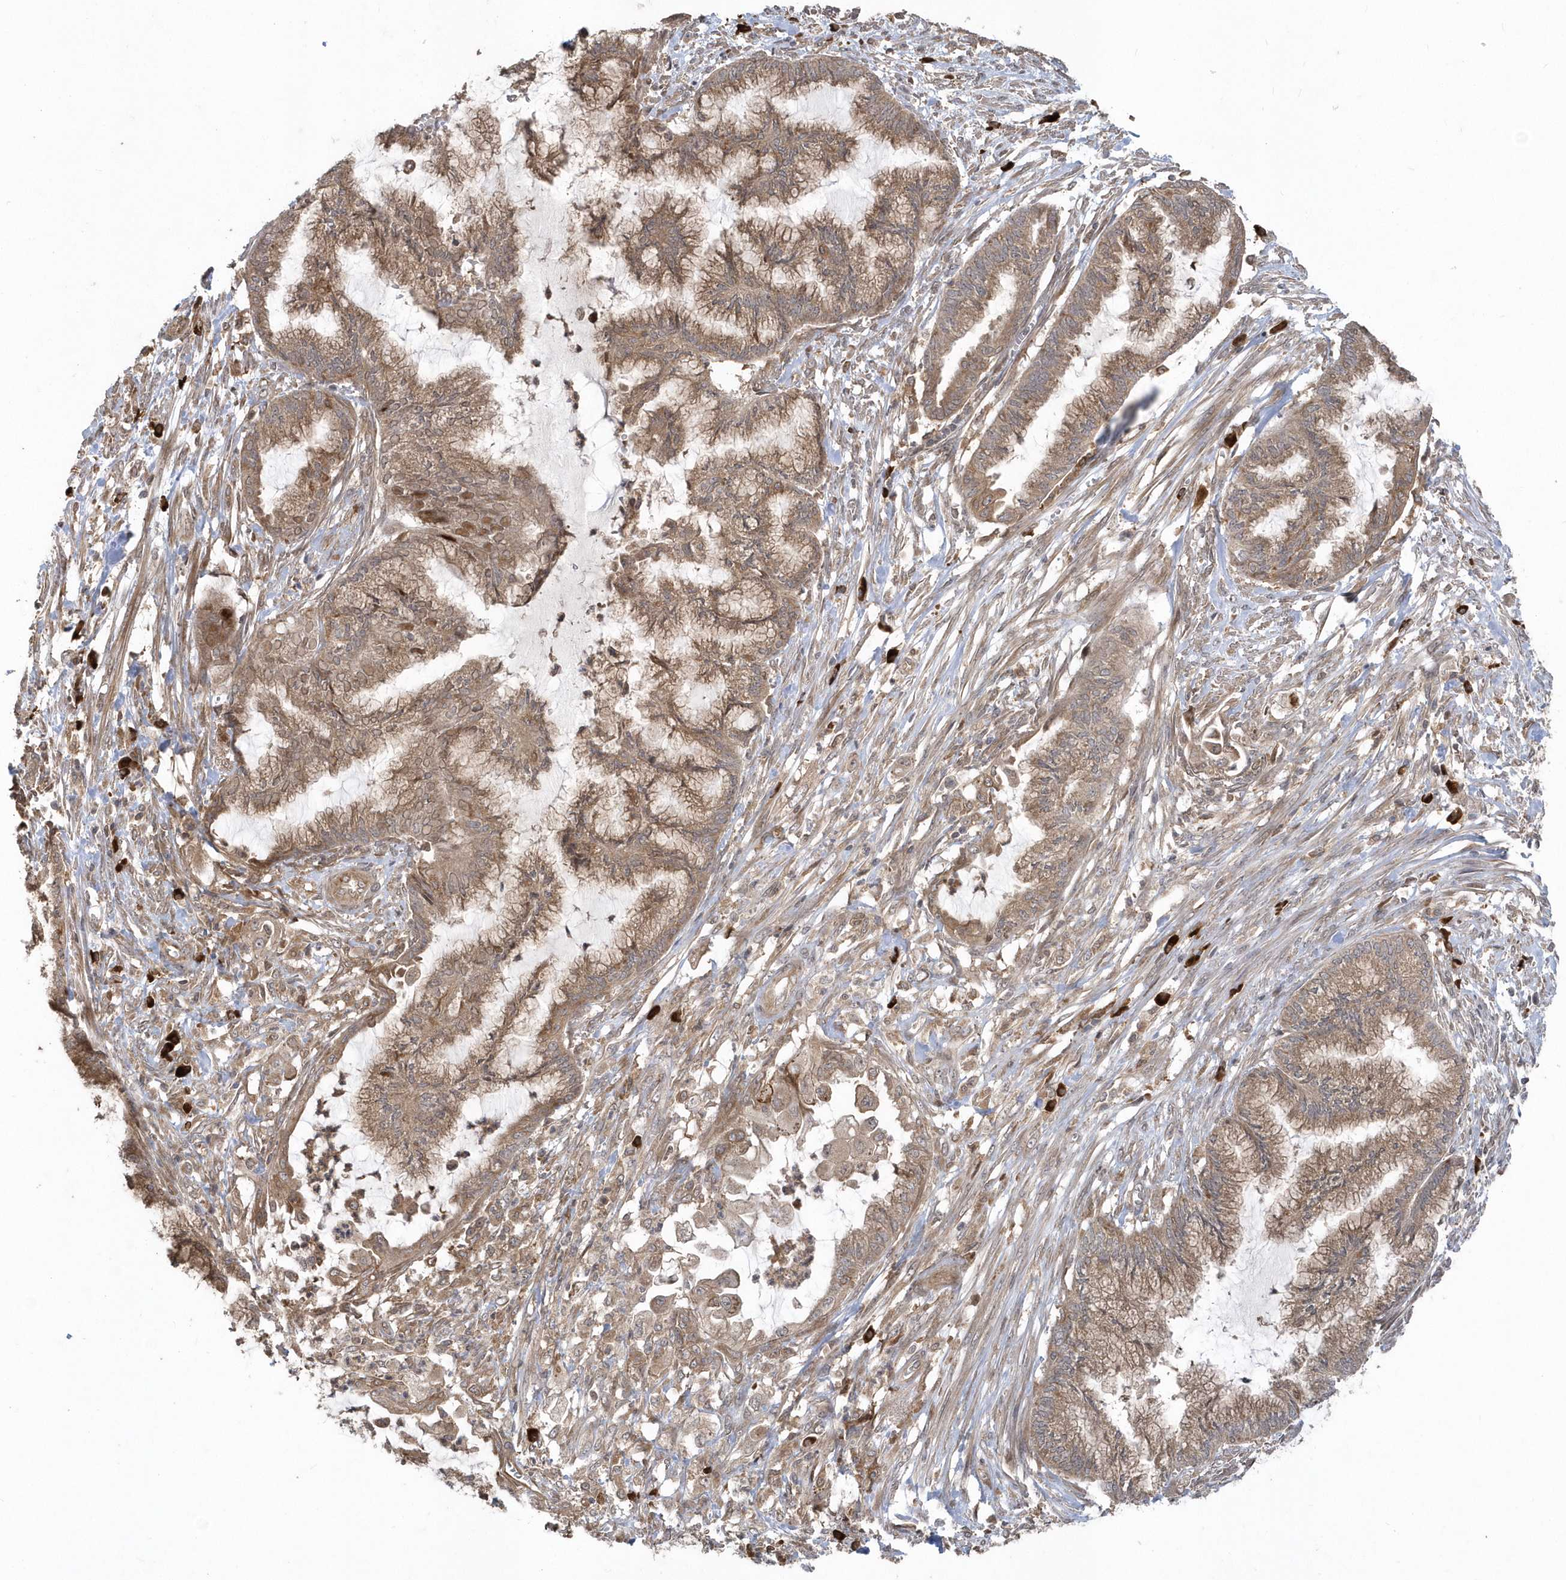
{"staining": {"intensity": "moderate", "quantity": ">75%", "location": "cytoplasmic/membranous"}, "tissue": "endometrial cancer", "cell_type": "Tumor cells", "image_type": "cancer", "snomed": [{"axis": "morphology", "description": "Adenocarcinoma, NOS"}, {"axis": "topography", "description": "Endometrium"}], "caption": "Approximately >75% of tumor cells in human endometrial cancer (adenocarcinoma) show moderate cytoplasmic/membranous protein staining as visualized by brown immunohistochemical staining.", "gene": "HERPUD1", "patient": {"sex": "female", "age": 86}}